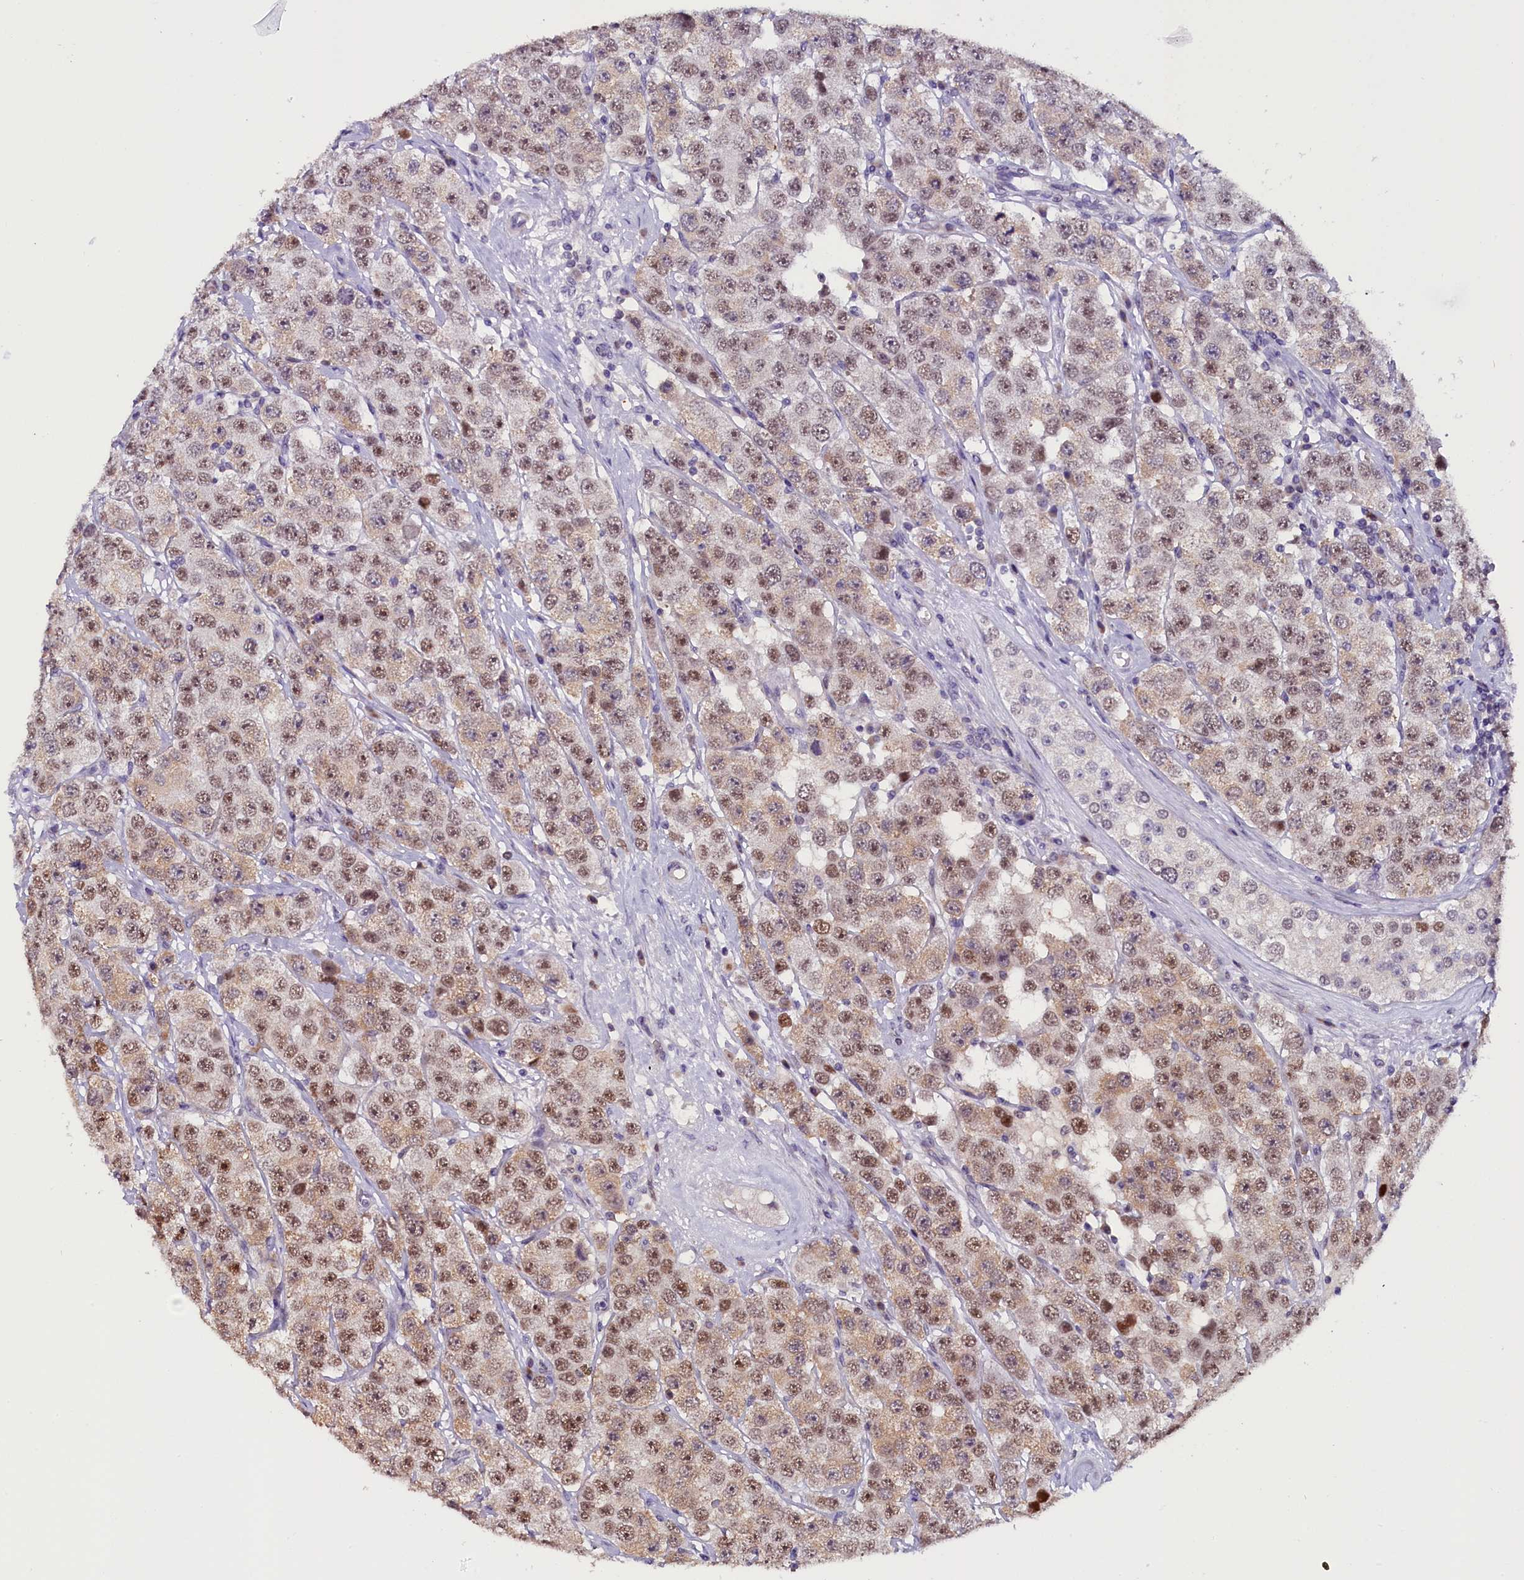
{"staining": {"intensity": "moderate", "quantity": ">75%", "location": "nuclear"}, "tissue": "testis cancer", "cell_type": "Tumor cells", "image_type": "cancer", "snomed": [{"axis": "morphology", "description": "Seminoma, NOS"}, {"axis": "topography", "description": "Testis"}], "caption": "DAB immunohistochemical staining of human testis cancer (seminoma) reveals moderate nuclear protein positivity in approximately >75% of tumor cells.", "gene": "RPUSD2", "patient": {"sex": "male", "age": 28}}